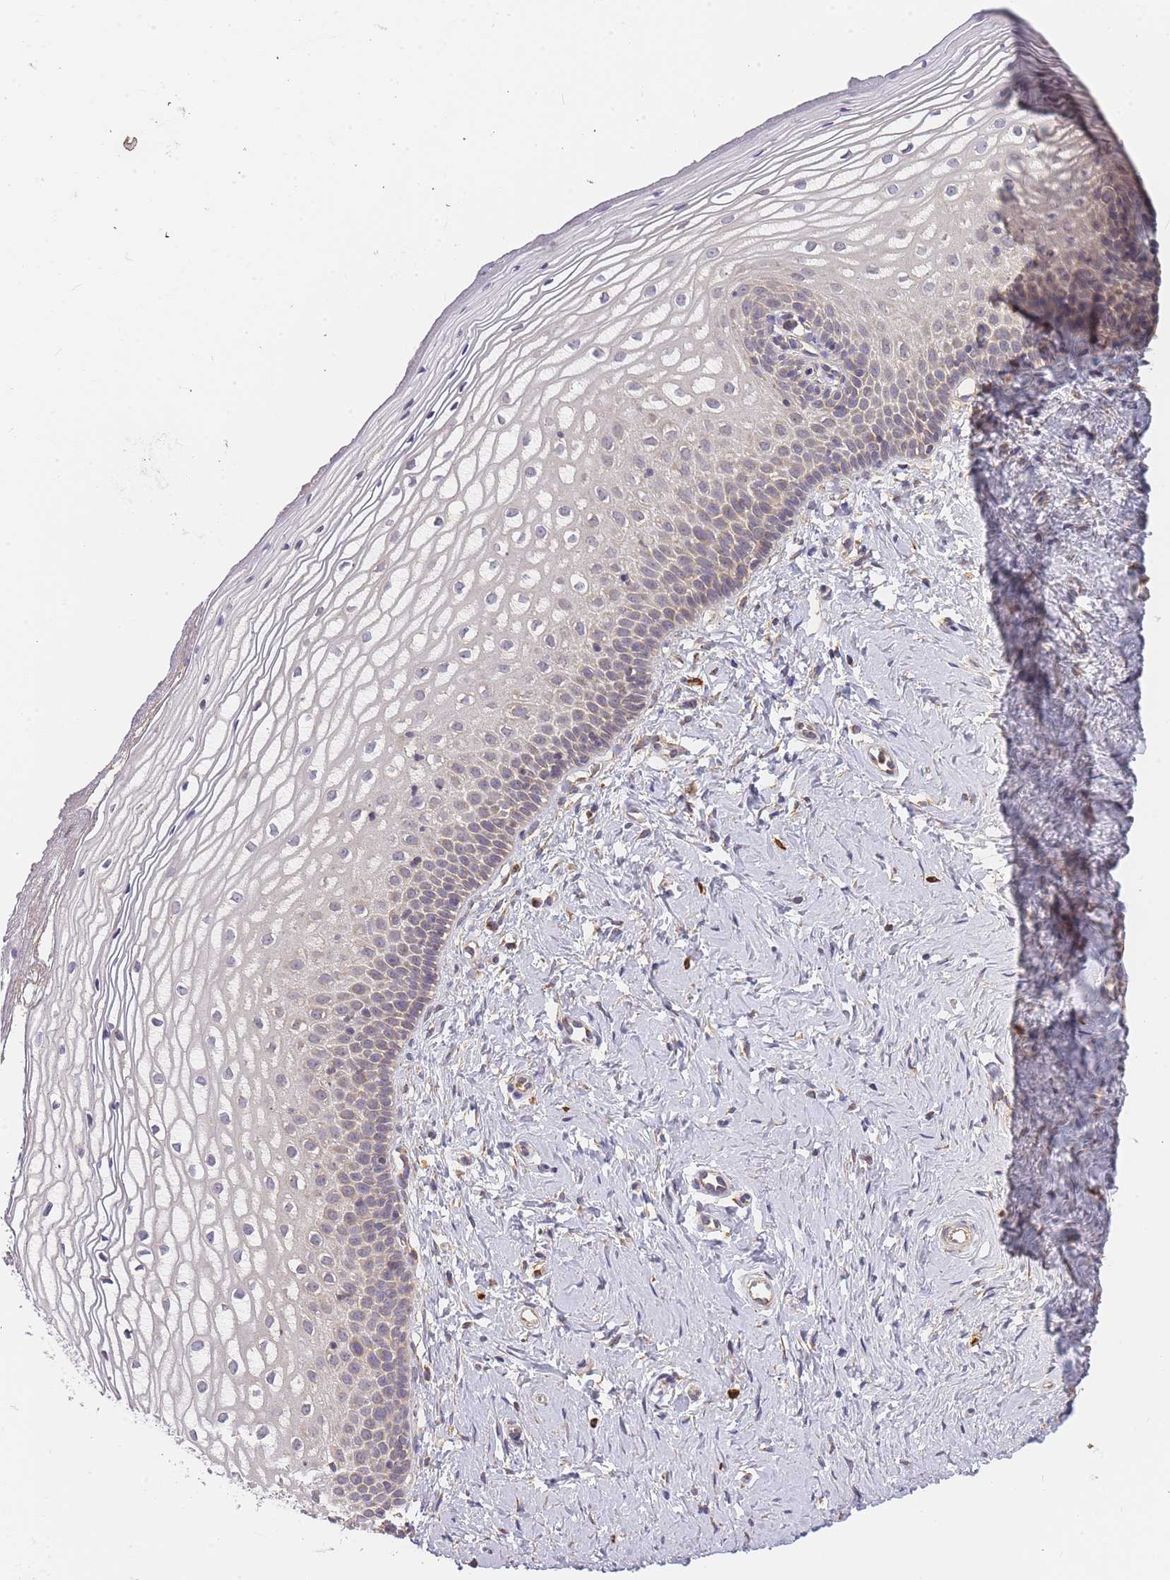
{"staining": {"intensity": "moderate", "quantity": "<25%", "location": "cytoplasmic/membranous"}, "tissue": "vagina", "cell_type": "Squamous epithelial cells", "image_type": "normal", "snomed": [{"axis": "morphology", "description": "Normal tissue, NOS"}, {"axis": "topography", "description": "Vagina"}], "caption": "Squamous epithelial cells demonstrate low levels of moderate cytoplasmic/membranous expression in approximately <25% of cells in unremarkable vagina. The staining was performed using DAB (3,3'-diaminobenzidine) to visualize the protein expression in brown, while the nuclei were stained in blue with hematoxylin (Magnification: 20x).", "gene": "ADCY9", "patient": {"sex": "female", "age": 65}}